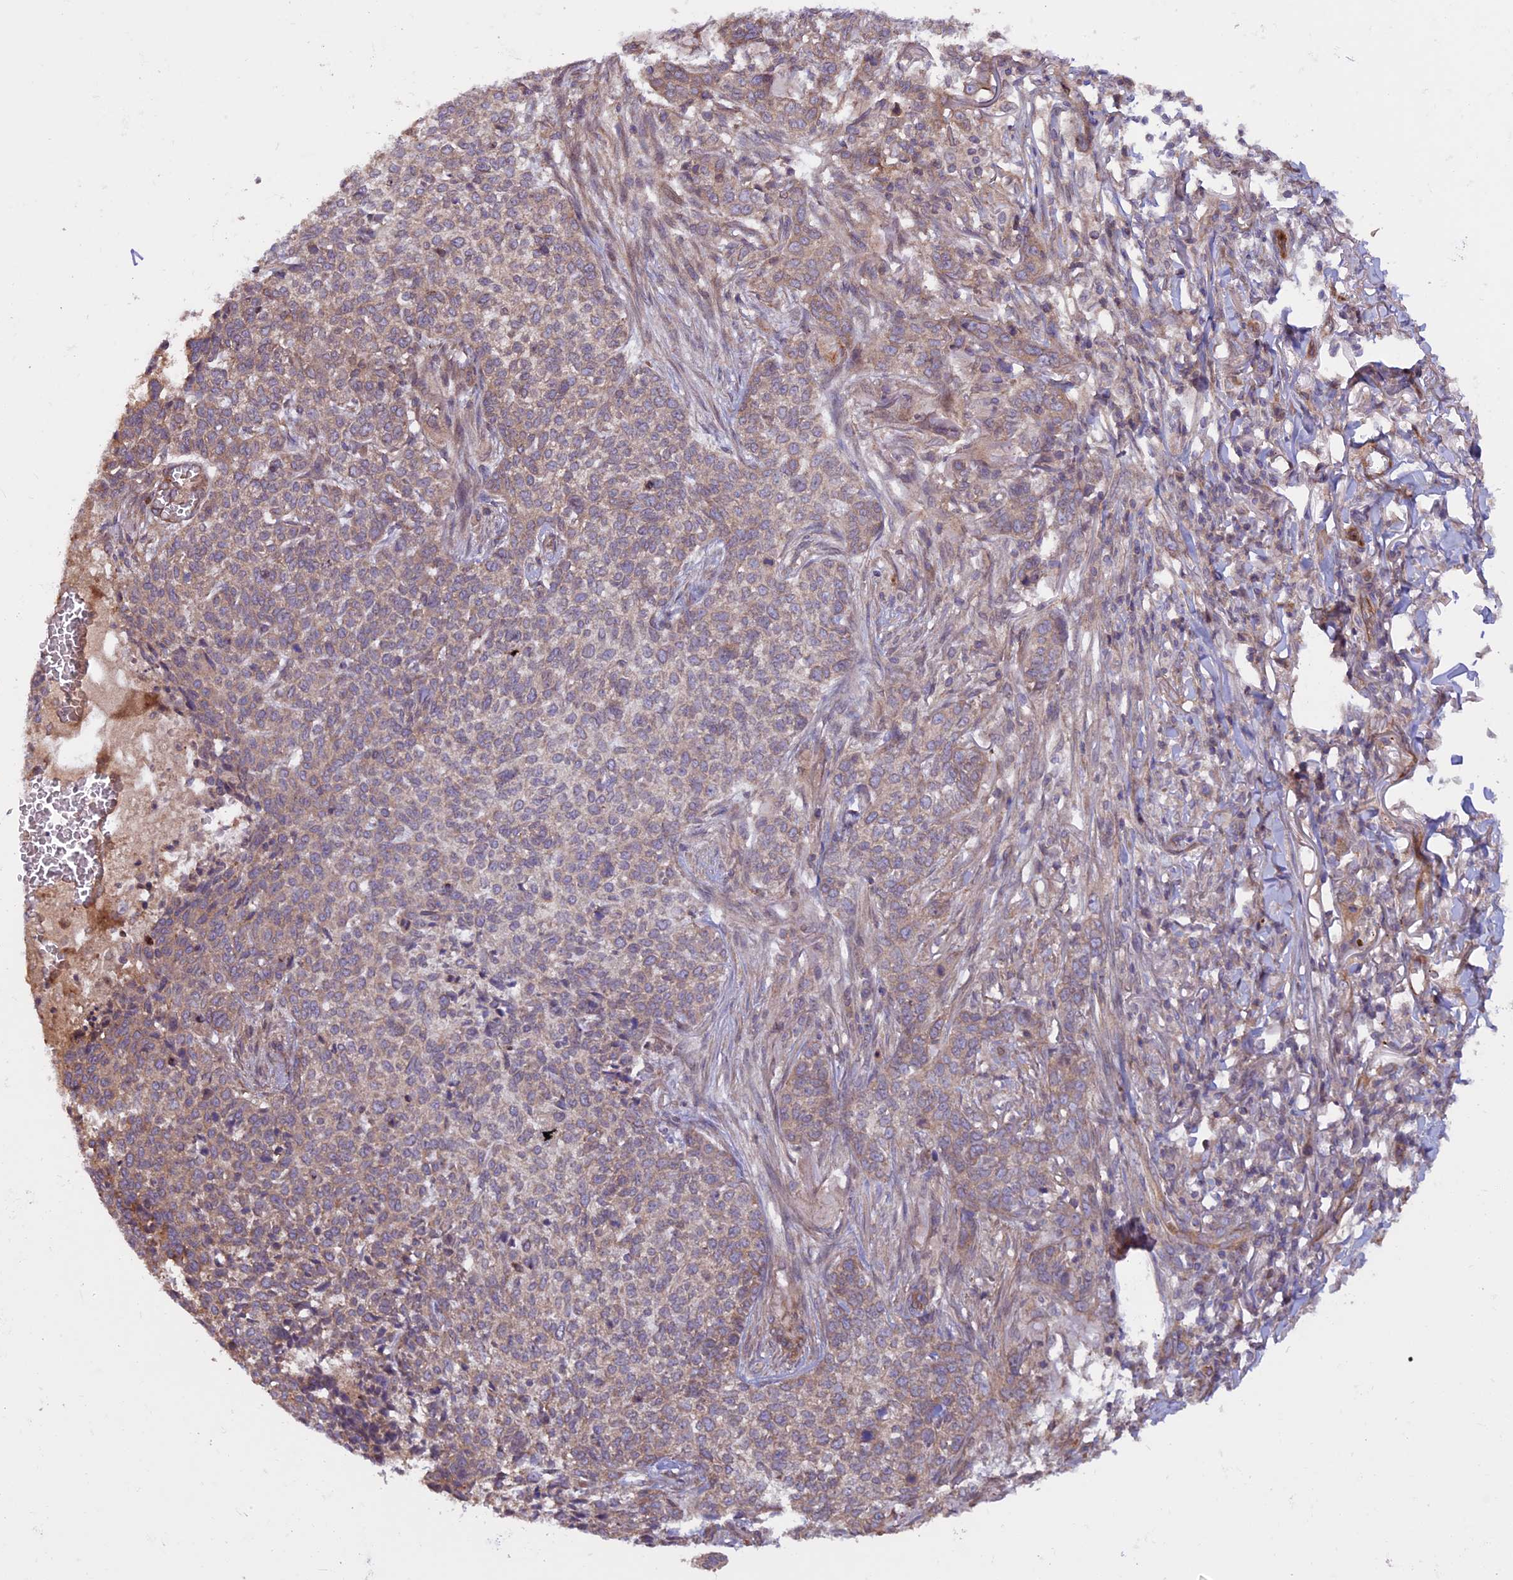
{"staining": {"intensity": "moderate", "quantity": "25%-75%", "location": "cytoplasmic/membranous"}, "tissue": "skin cancer", "cell_type": "Tumor cells", "image_type": "cancer", "snomed": [{"axis": "morphology", "description": "Basal cell carcinoma"}, {"axis": "topography", "description": "Skin"}], "caption": "Protein expression analysis of skin cancer (basal cell carcinoma) exhibits moderate cytoplasmic/membranous expression in about 25%-75% of tumor cells. The staining is performed using DAB (3,3'-diaminobenzidine) brown chromogen to label protein expression. The nuclei are counter-stained blue using hematoxylin.", "gene": "CCDC125", "patient": {"sex": "male", "age": 85}}